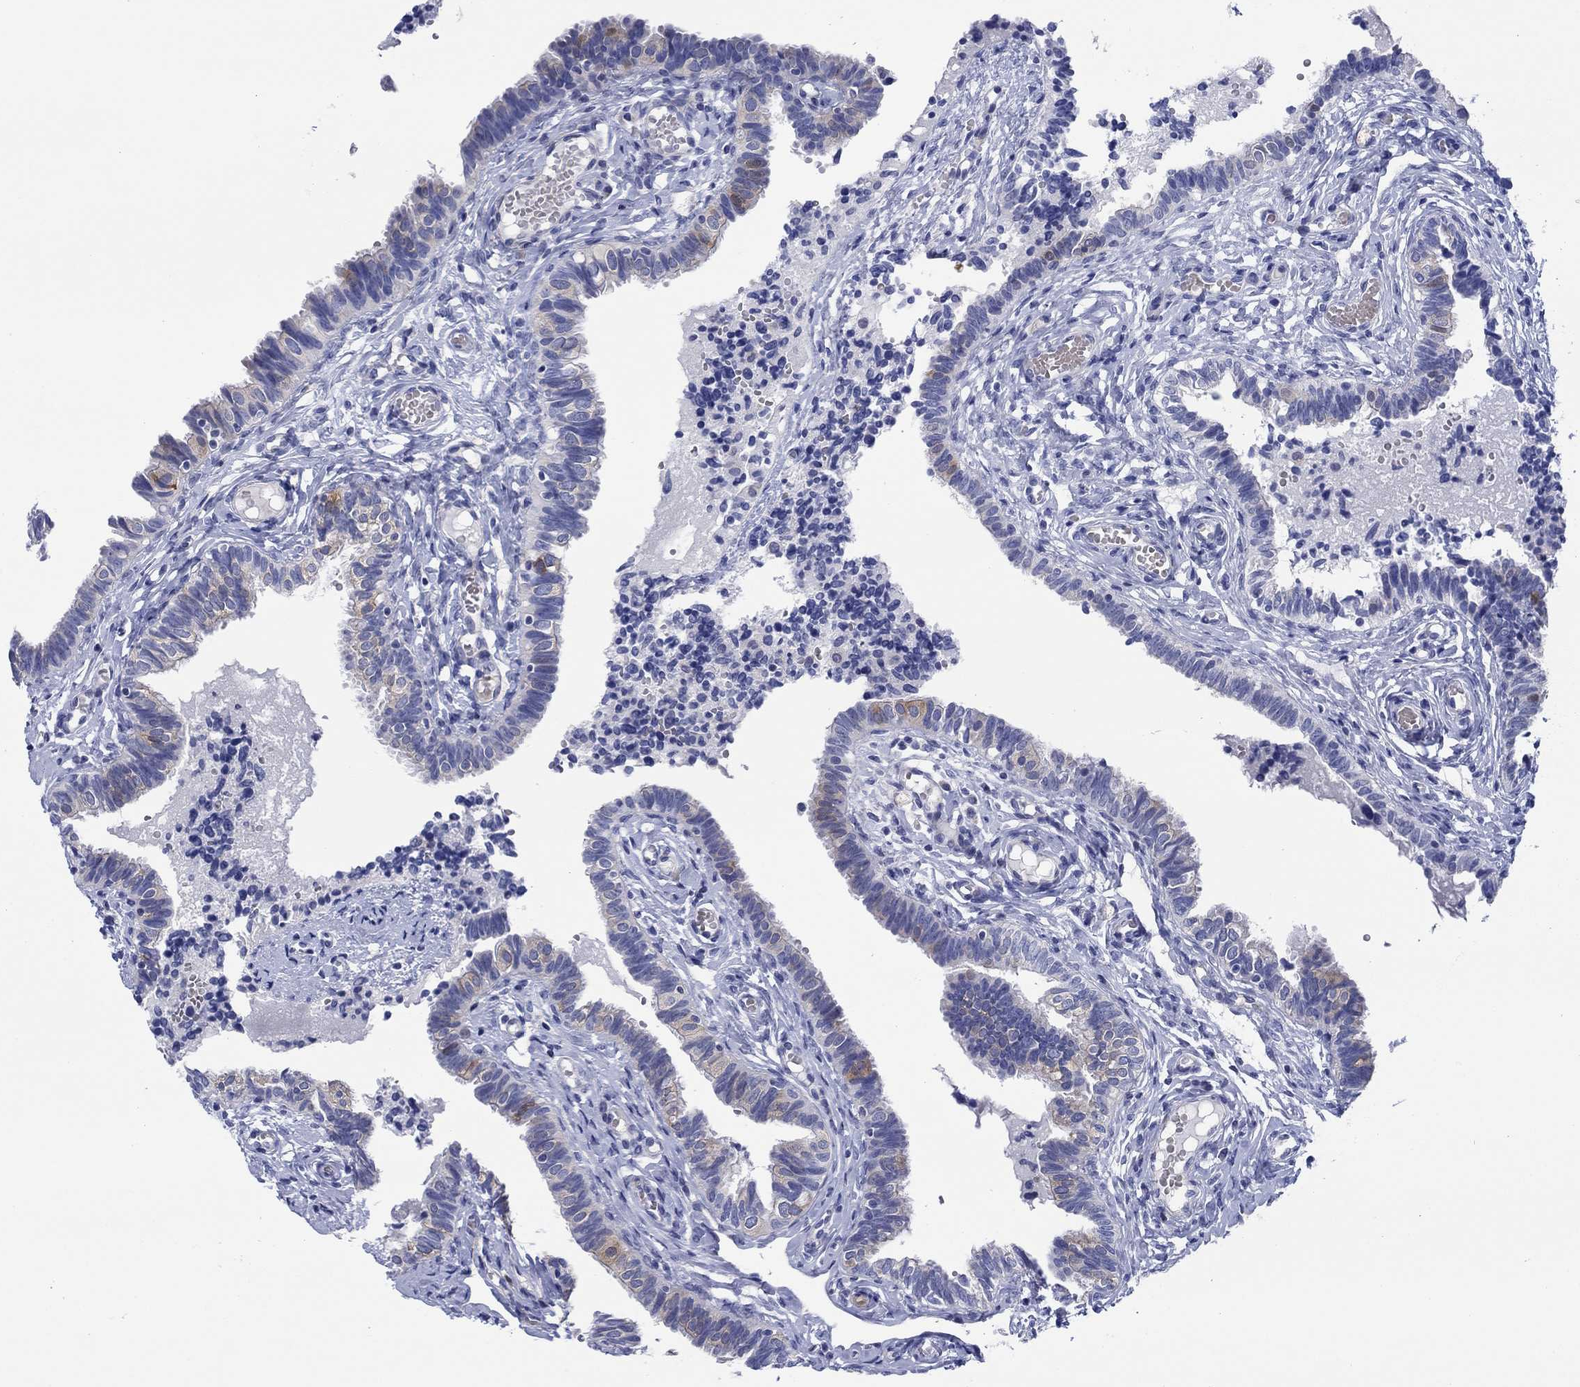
{"staining": {"intensity": "negative", "quantity": "none", "location": "none"}, "tissue": "fallopian tube", "cell_type": "Glandular cells", "image_type": "normal", "snomed": [{"axis": "morphology", "description": "Normal tissue, NOS"}, {"axis": "topography", "description": "Fallopian tube"}], "caption": "Benign fallopian tube was stained to show a protein in brown. There is no significant staining in glandular cells. (DAB IHC with hematoxylin counter stain).", "gene": "SVEP1", "patient": {"sex": "female", "age": 47}}